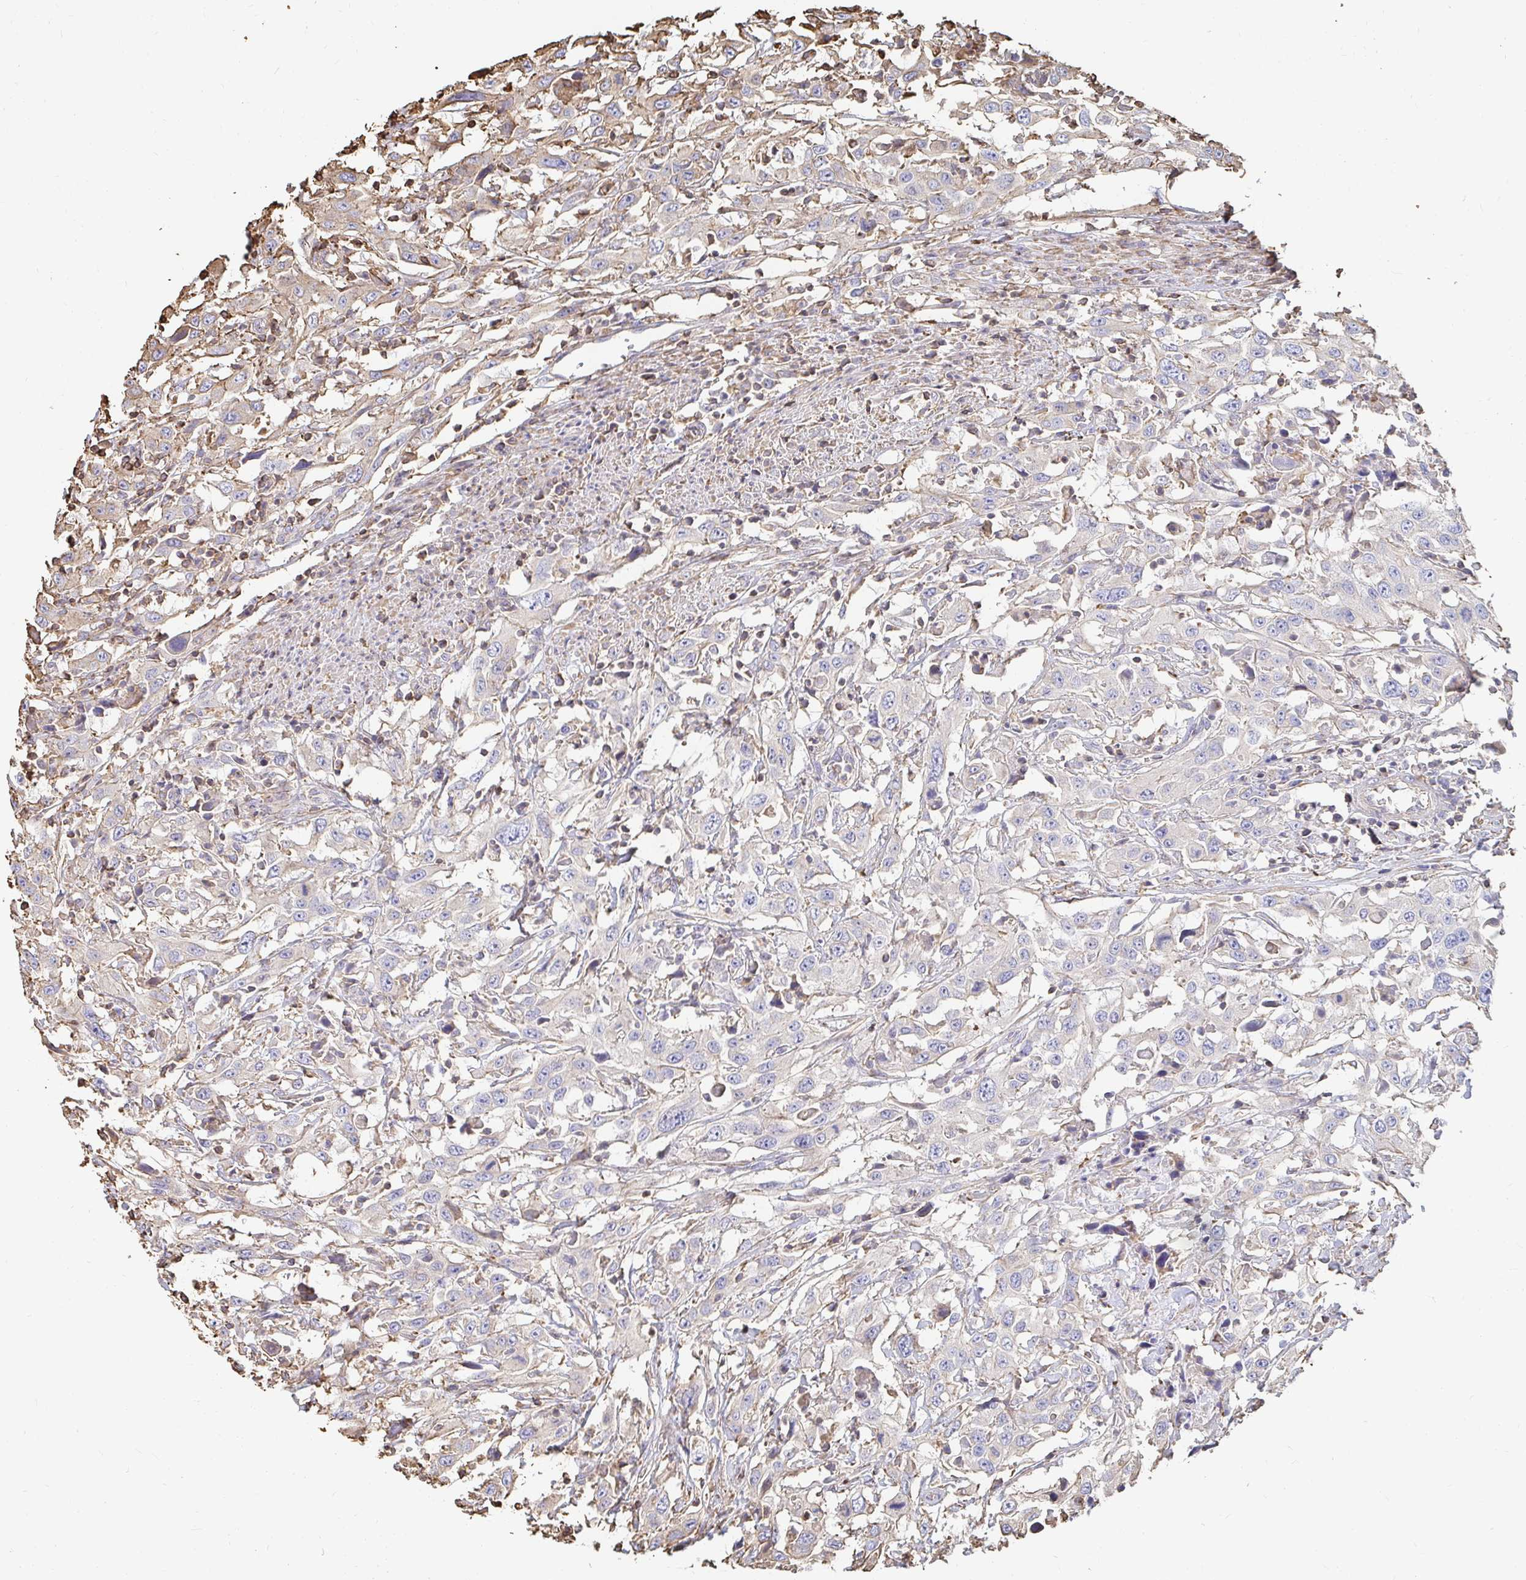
{"staining": {"intensity": "weak", "quantity": "<25%", "location": "cytoplasmic/membranous"}, "tissue": "urothelial cancer", "cell_type": "Tumor cells", "image_type": "cancer", "snomed": [{"axis": "morphology", "description": "Urothelial carcinoma, High grade"}, {"axis": "topography", "description": "Urinary bladder"}], "caption": "High magnification brightfield microscopy of high-grade urothelial carcinoma stained with DAB (brown) and counterstained with hematoxylin (blue): tumor cells show no significant positivity.", "gene": "PTPN14", "patient": {"sex": "male", "age": 61}}